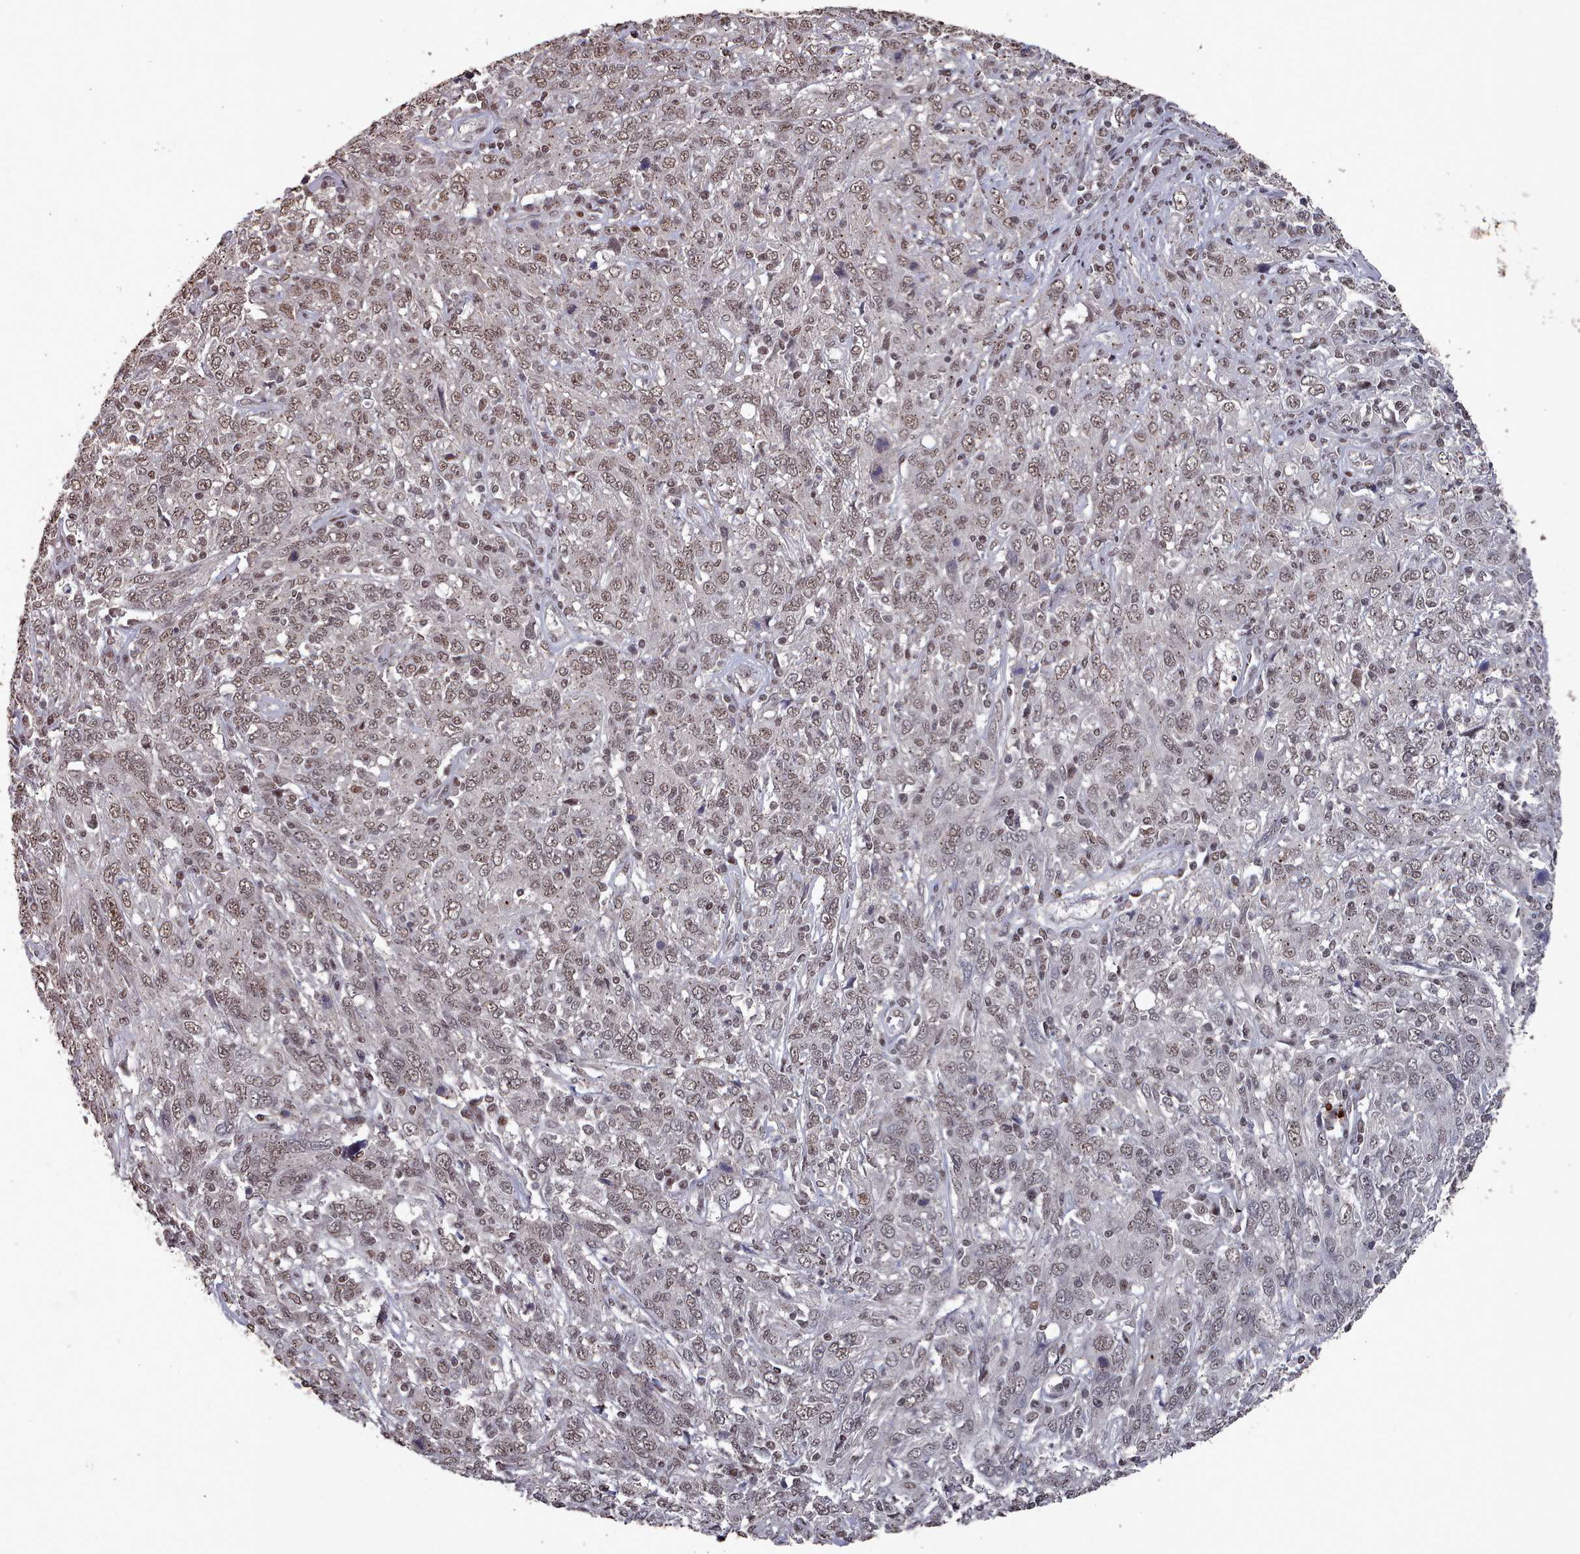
{"staining": {"intensity": "moderate", "quantity": ">75%", "location": "nuclear"}, "tissue": "cervical cancer", "cell_type": "Tumor cells", "image_type": "cancer", "snomed": [{"axis": "morphology", "description": "Squamous cell carcinoma, NOS"}, {"axis": "topography", "description": "Cervix"}], "caption": "An image of human cervical cancer stained for a protein shows moderate nuclear brown staining in tumor cells.", "gene": "PNRC2", "patient": {"sex": "female", "age": 46}}